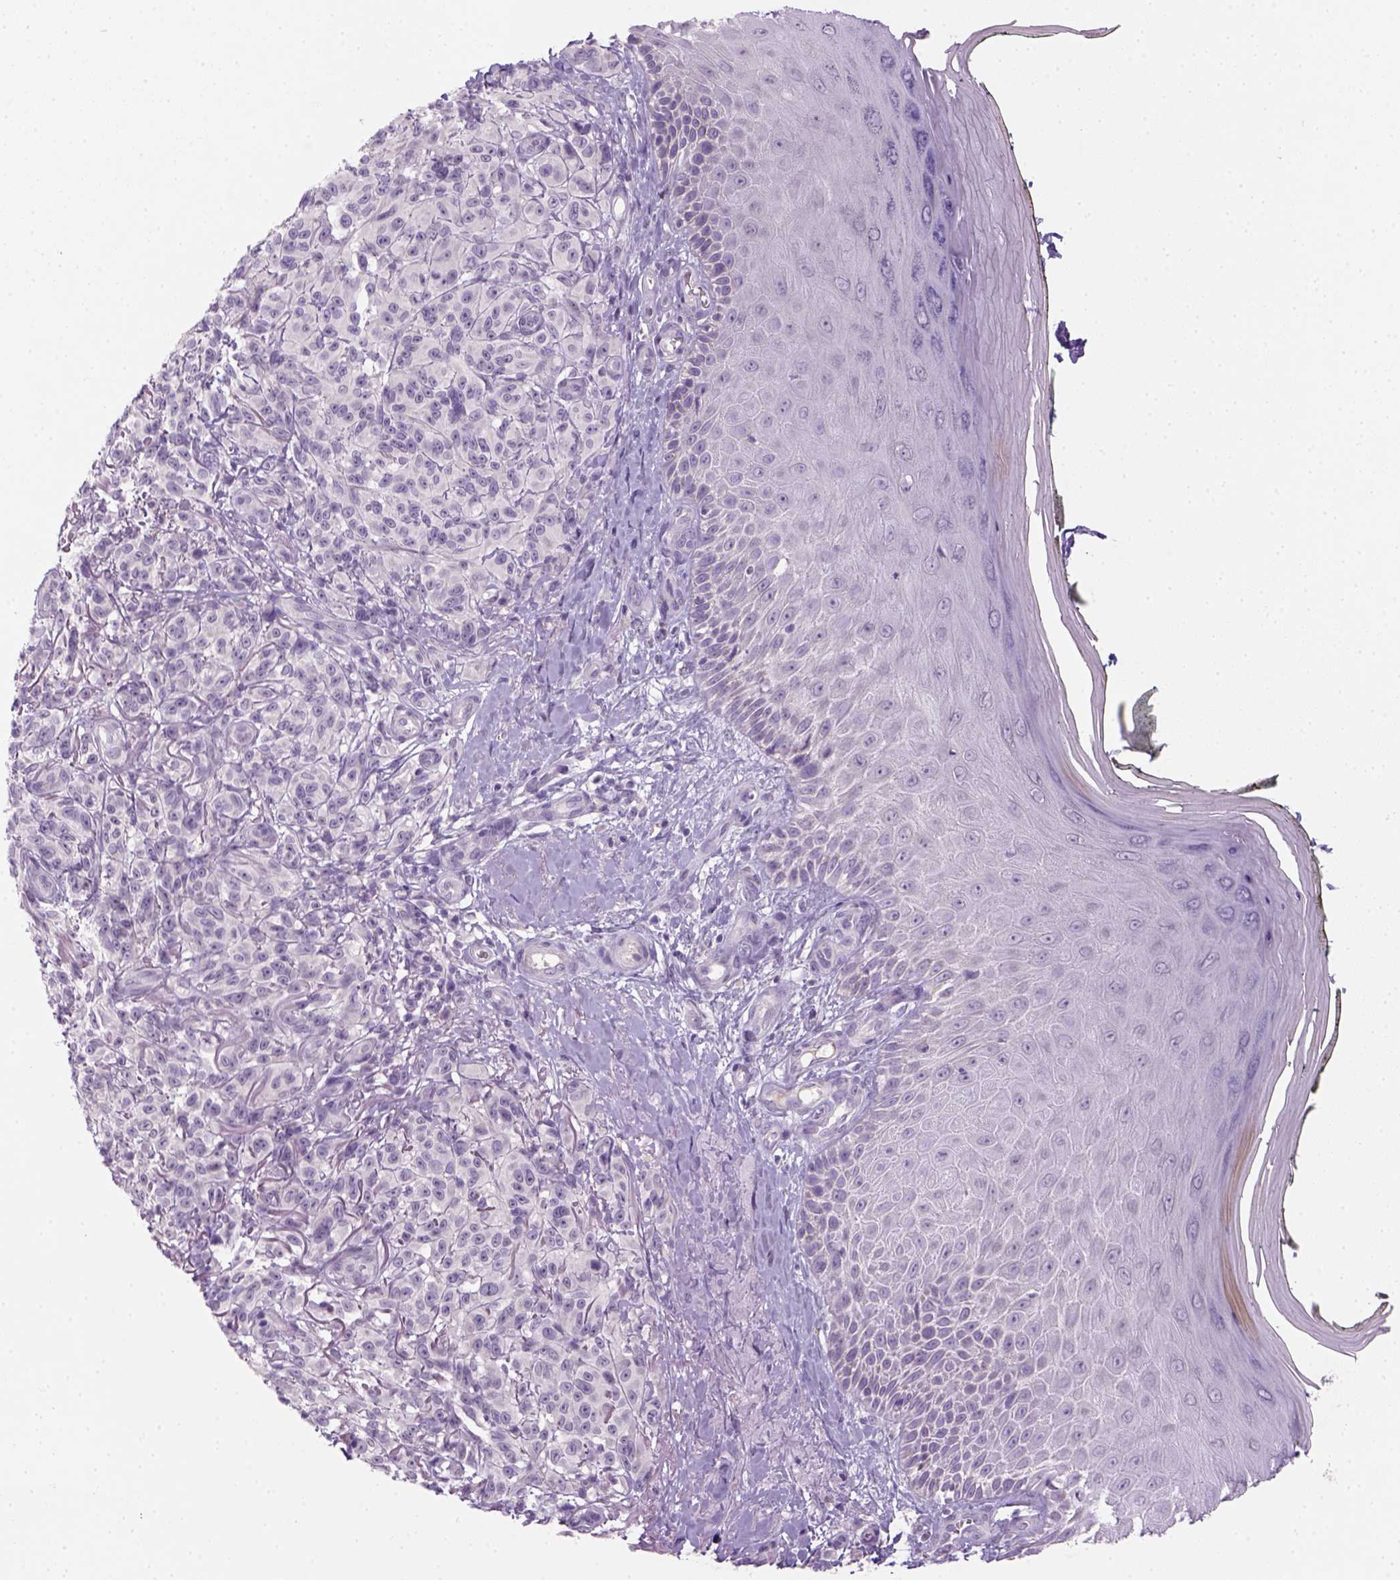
{"staining": {"intensity": "negative", "quantity": "none", "location": "none"}, "tissue": "melanoma", "cell_type": "Tumor cells", "image_type": "cancer", "snomed": [{"axis": "morphology", "description": "Malignant melanoma, NOS"}, {"axis": "topography", "description": "Skin"}], "caption": "Tumor cells are negative for protein expression in human malignant melanoma. (Immunohistochemistry, brightfield microscopy, high magnification).", "gene": "GFI1B", "patient": {"sex": "female", "age": 85}}